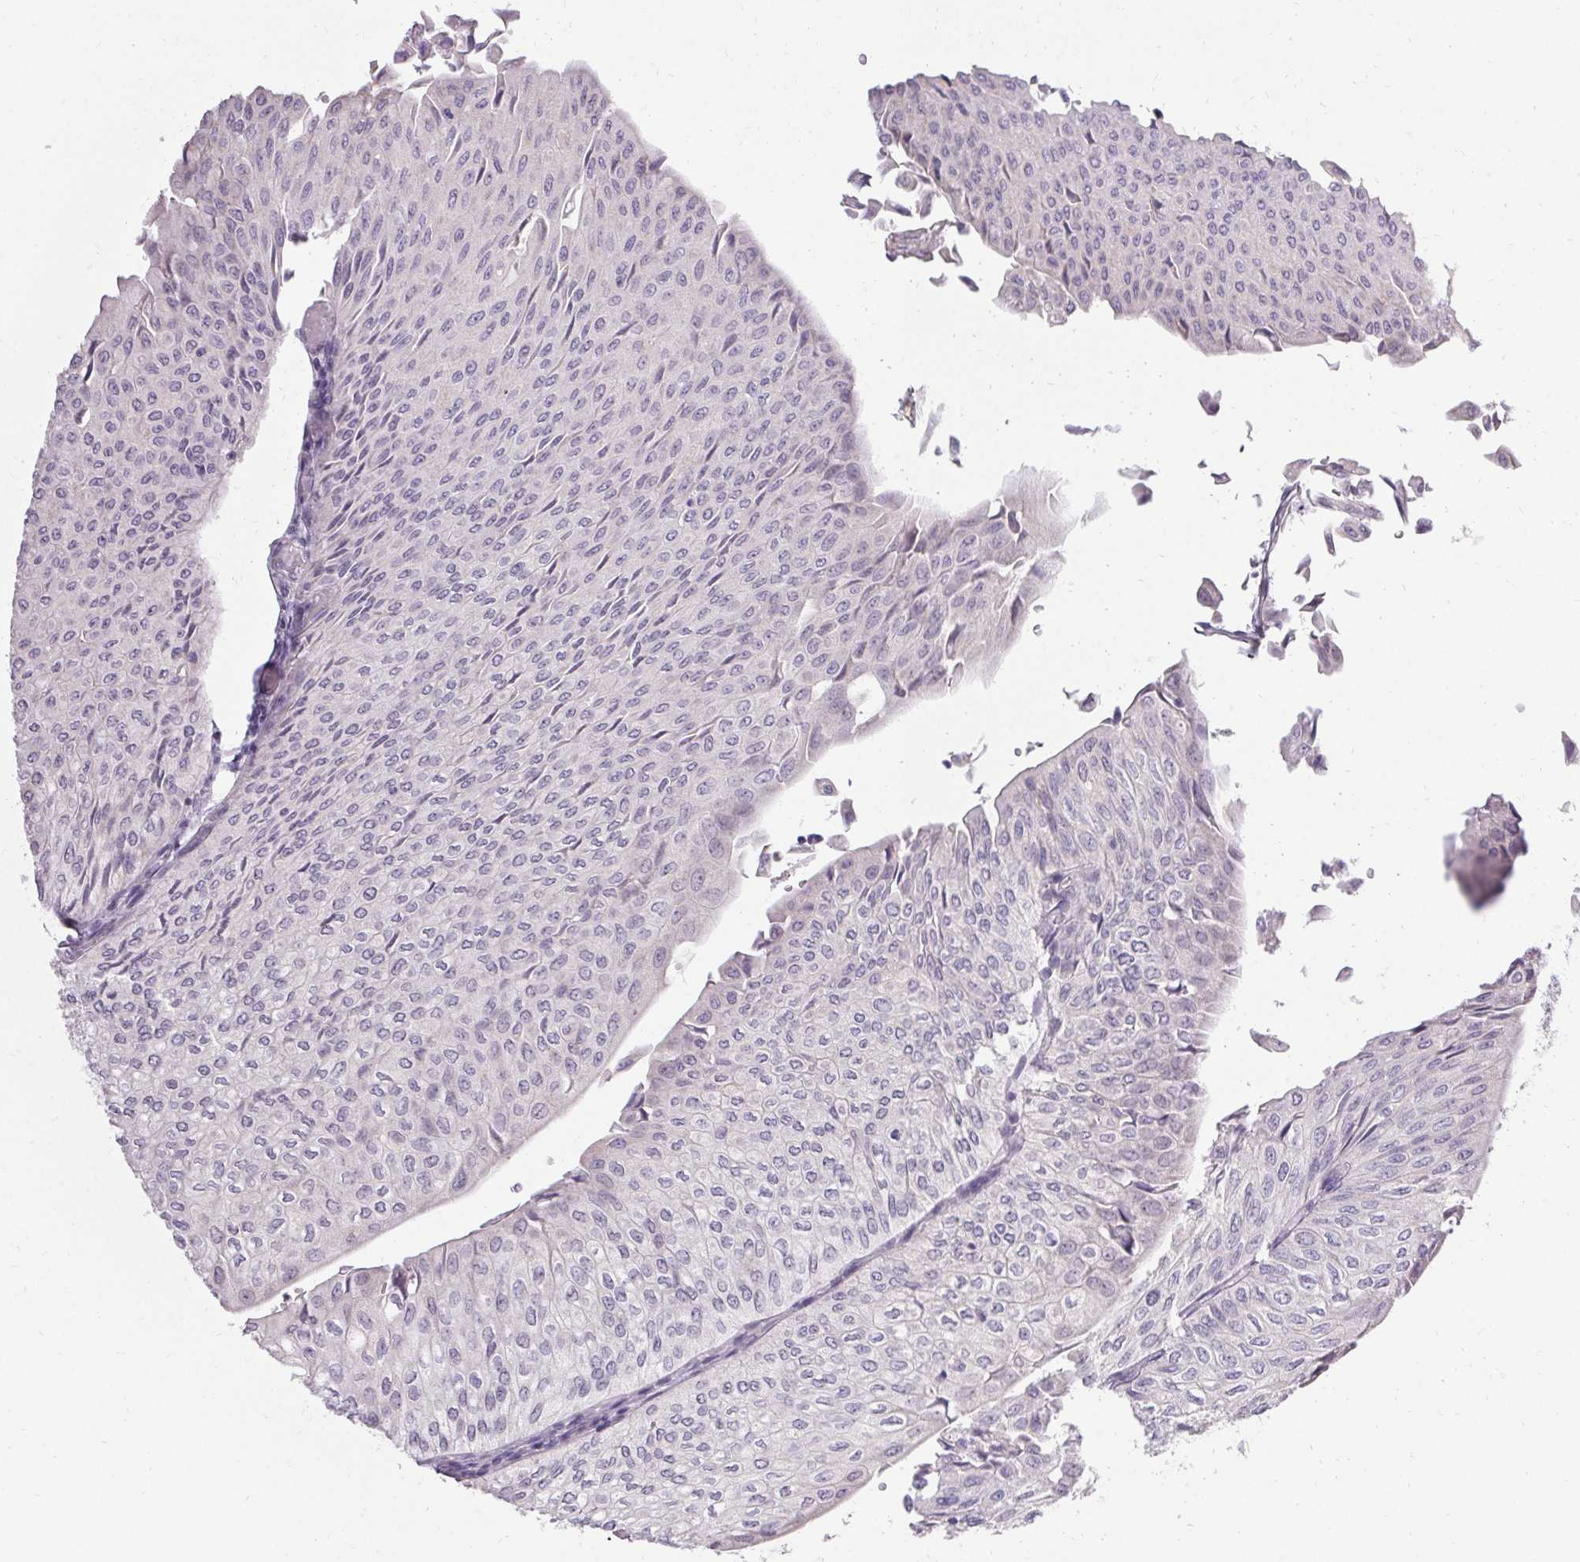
{"staining": {"intensity": "negative", "quantity": "none", "location": "none"}, "tissue": "urothelial cancer", "cell_type": "Tumor cells", "image_type": "cancer", "snomed": [{"axis": "morphology", "description": "Urothelial carcinoma, NOS"}, {"axis": "topography", "description": "Urinary bladder"}], "caption": "Histopathology image shows no significant protein expression in tumor cells of transitional cell carcinoma.", "gene": "PMEL", "patient": {"sex": "male", "age": 62}}